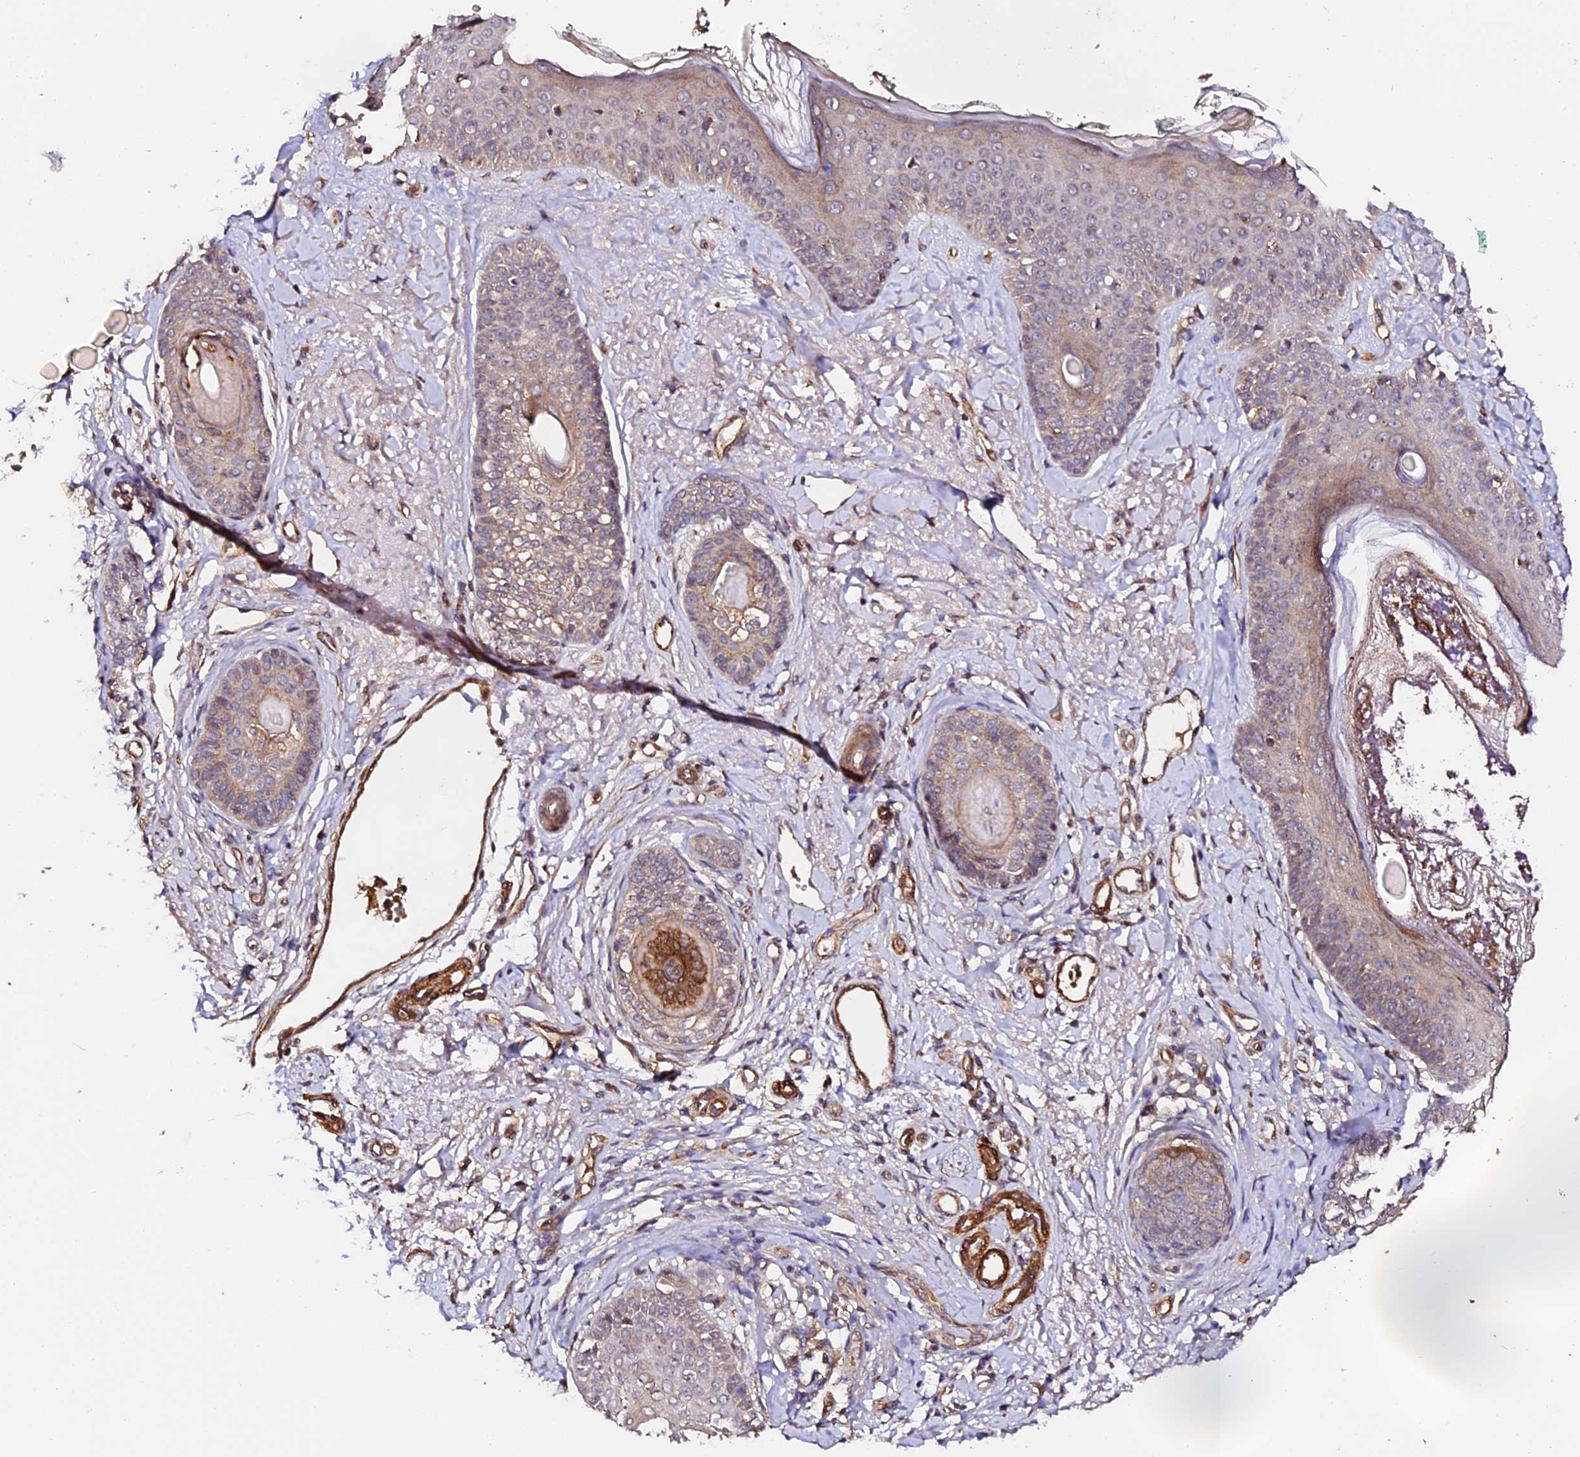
{"staining": {"intensity": "weak", "quantity": "25%-75%", "location": "cytoplasmic/membranous"}, "tissue": "skin cancer", "cell_type": "Tumor cells", "image_type": "cancer", "snomed": [{"axis": "morphology", "description": "Basal cell carcinoma"}, {"axis": "topography", "description": "Skin"}], "caption": "Immunohistochemical staining of skin cancer reveals low levels of weak cytoplasmic/membranous protein staining in about 25%-75% of tumor cells. Using DAB (3,3'-diaminobenzidine) (brown) and hematoxylin (blue) stains, captured at high magnification using brightfield microscopy.", "gene": "TDO2", "patient": {"sex": "female", "age": 81}}